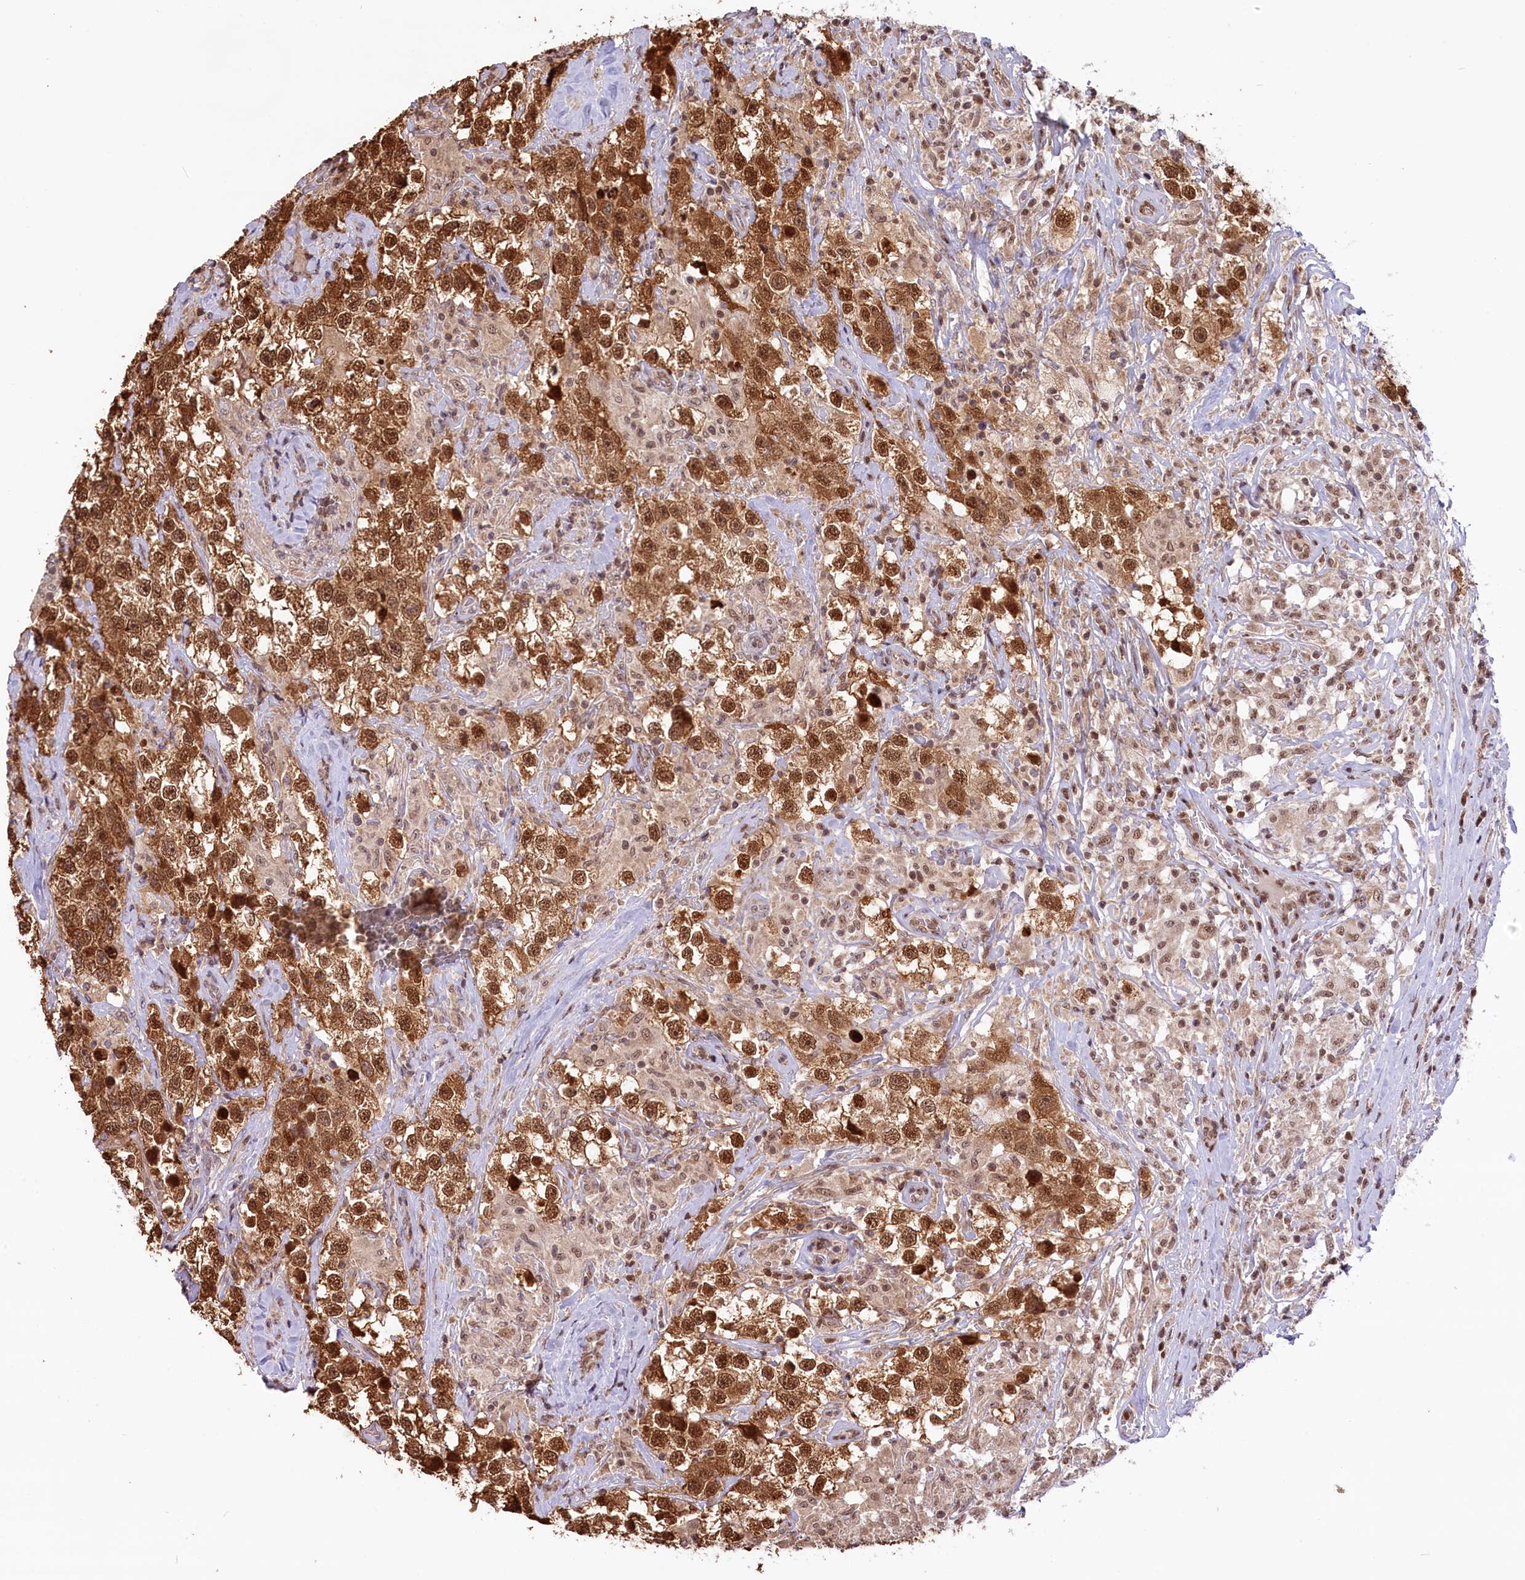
{"staining": {"intensity": "moderate", "quantity": ">75%", "location": "cytoplasmic/membranous,nuclear"}, "tissue": "testis cancer", "cell_type": "Tumor cells", "image_type": "cancer", "snomed": [{"axis": "morphology", "description": "Seminoma, NOS"}, {"axis": "topography", "description": "Testis"}], "caption": "A photomicrograph of human testis seminoma stained for a protein exhibits moderate cytoplasmic/membranous and nuclear brown staining in tumor cells.", "gene": "CARD8", "patient": {"sex": "male", "age": 46}}